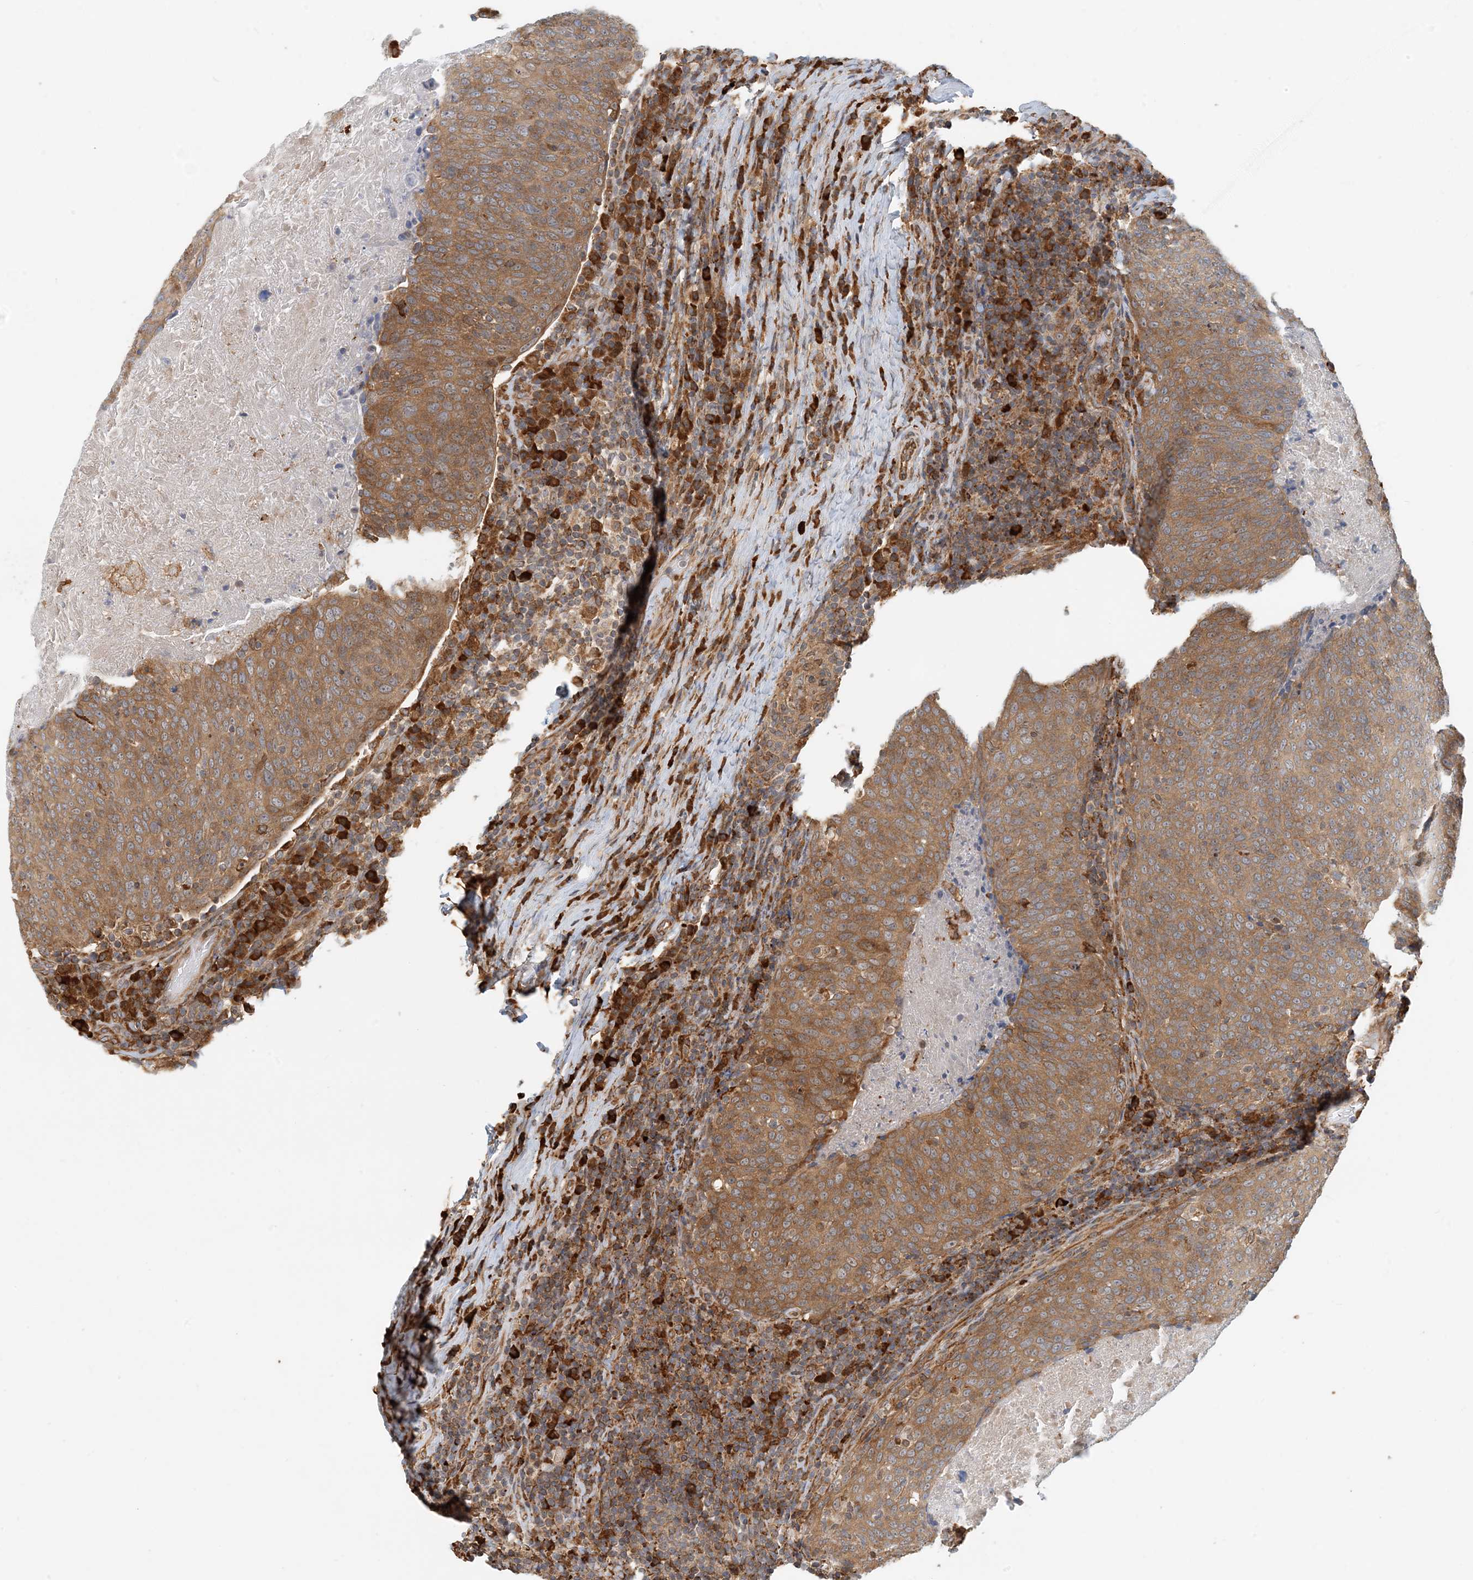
{"staining": {"intensity": "moderate", "quantity": ">75%", "location": "cytoplasmic/membranous"}, "tissue": "head and neck cancer", "cell_type": "Tumor cells", "image_type": "cancer", "snomed": [{"axis": "morphology", "description": "Squamous cell carcinoma, NOS"}, {"axis": "morphology", "description": "Squamous cell carcinoma, metastatic, NOS"}, {"axis": "topography", "description": "Lymph node"}, {"axis": "topography", "description": "Head-Neck"}], "caption": "Approximately >75% of tumor cells in head and neck cancer (squamous cell carcinoma) reveal moderate cytoplasmic/membranous protein expression as visualized by brown immunohistochemical staining.", "gene": "HNMT", "patient": {"sex": "male", "age": 62}}